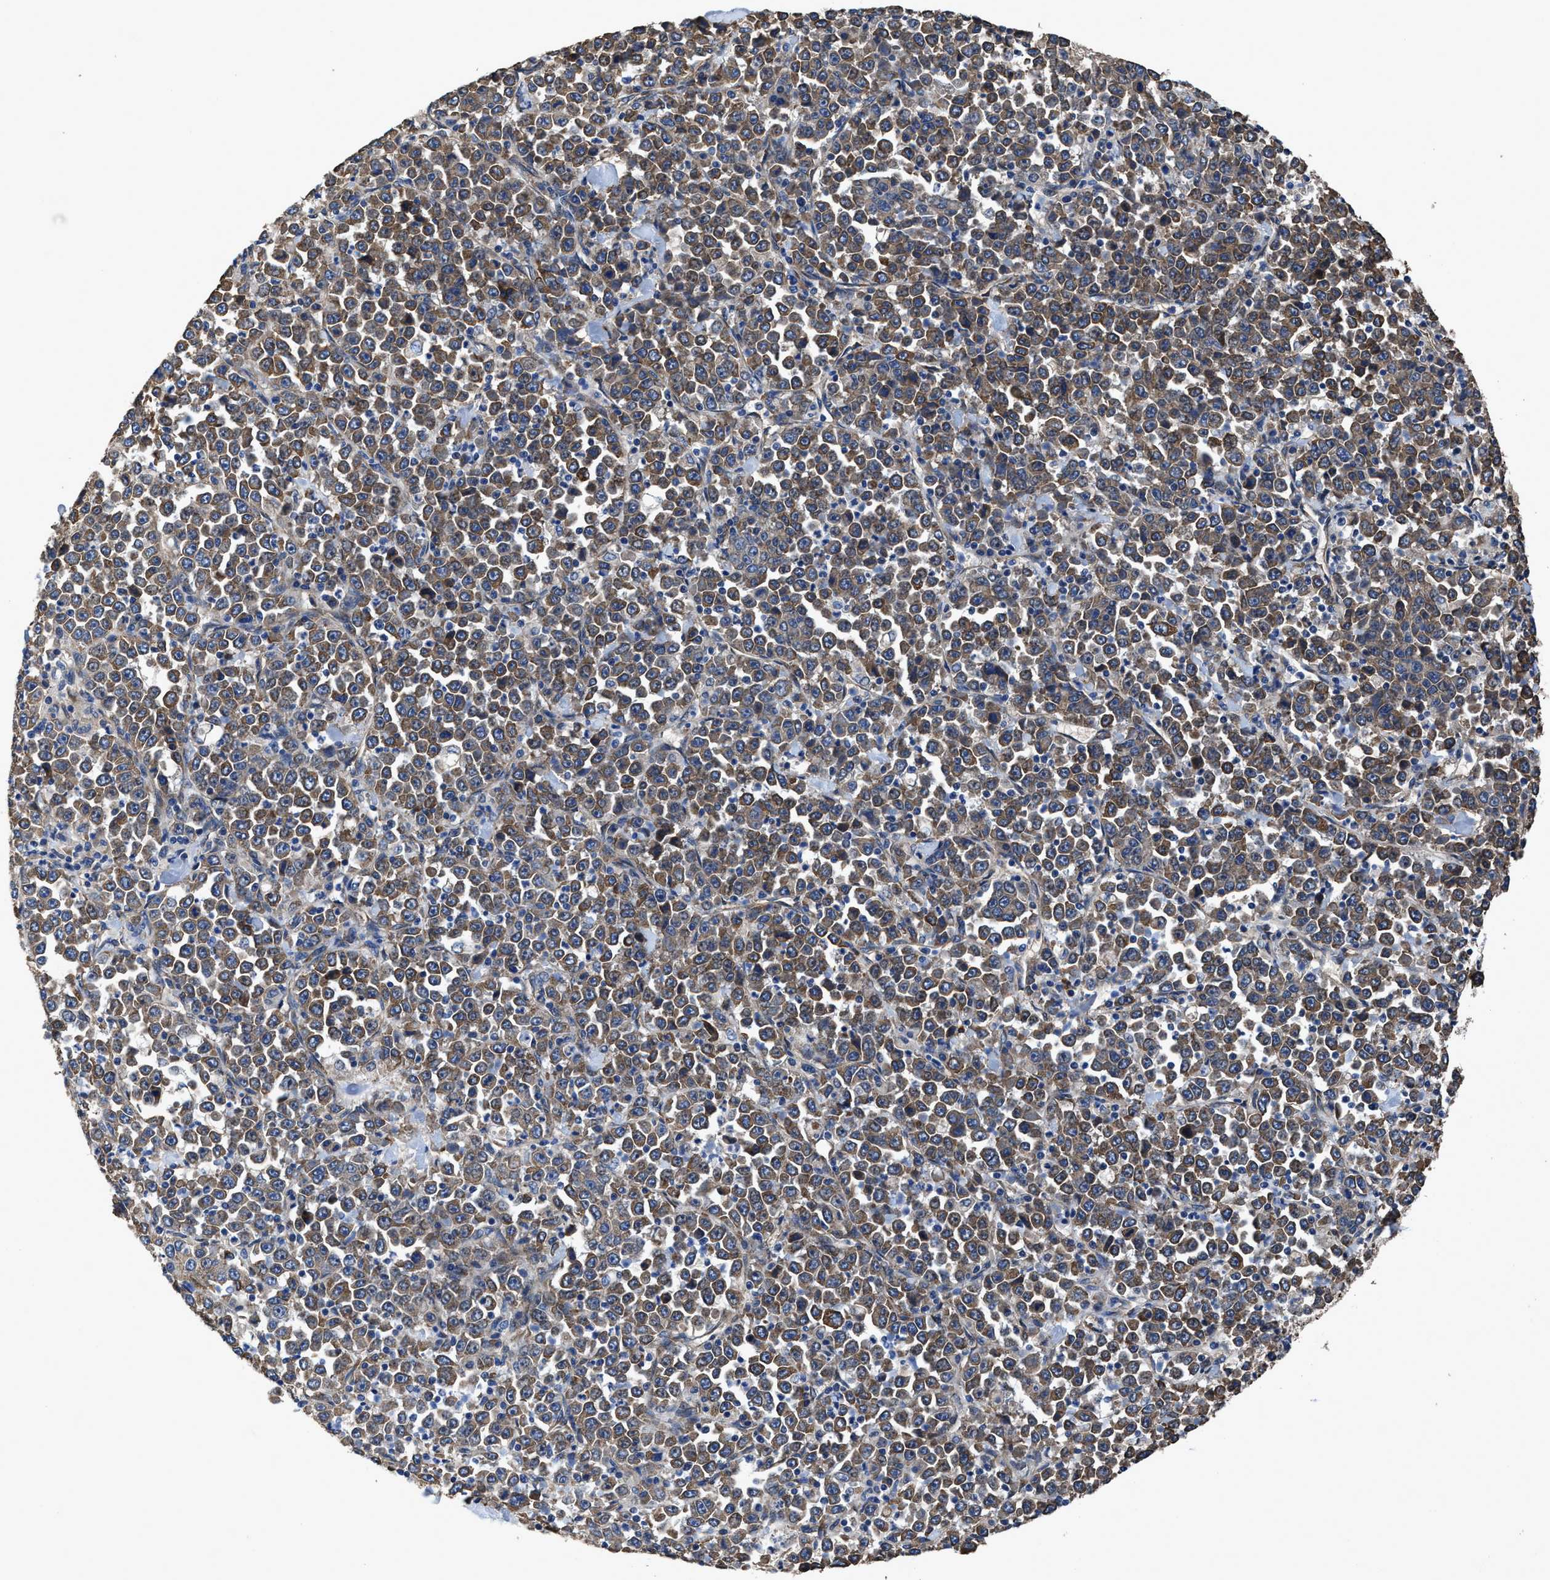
{"staining": {"intensity": "moderate", "quantity": ">75%", "location": "cytoplasmic/membranous"}, "tissue": "stomach cancer", "cell_type": "Tumor cells", "image_type": "cancer", "snomed": [{"axis": "morphology", "description": "Normal tissue, NOS"}, {"axis": "morphology", "description": "Adenocarcinoma, NOS"}, {"axis": "topography", "description": "Stomach, upper"}, {"axis": "topography", "description": "Stomach"}], "caption": "High-power microscopy captured an IHC image of adenocarcinoma (stomach), revealing moderate cytoplasmic/membranous expression in about >75% of tumor cells.", "gene": "IDNK", "patient": {"sex": "male", "age": 59}}